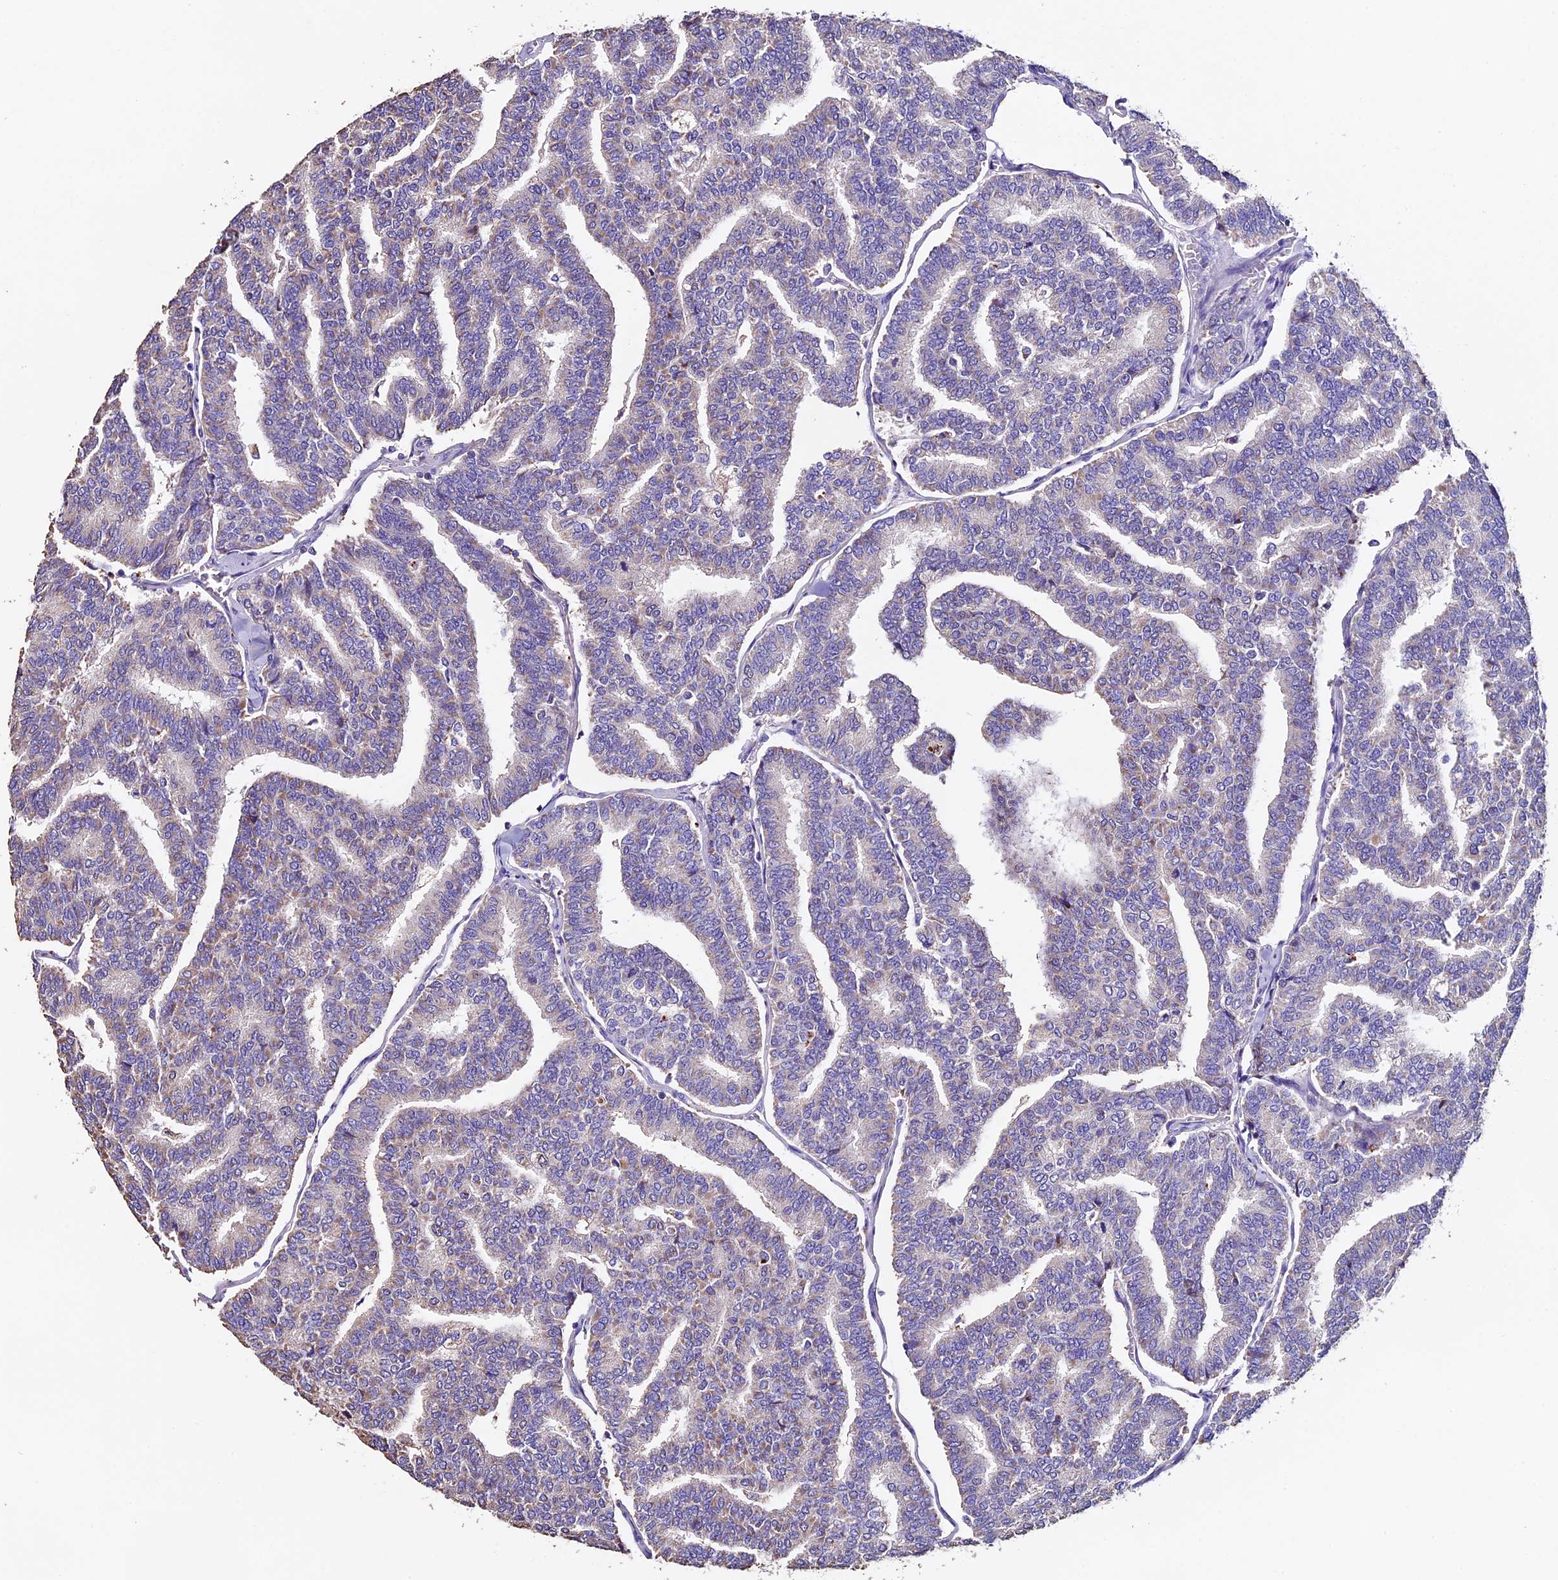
{"staining": {"intensity": "weak", "quantity": "<25%", "location": "cytoplasmic/membranous"}, "tissue": "thyroid cancer", "cell_type": "Tumor cells", "image_type": "cancer", "snomed": [{"axis": "morphology", "description": "Papillary adenocarcinoma, NOS"}, {"axis": "topography", "description": "Thyroid gland"}], "caption": "An immunohistochemistry photomicrograph of thyroid cancer (papillary adenocarcinoma) is shown. There is no staining in tumor cells of thyroid cancer (papillary adenocarcinoma).", "gene": "FBXW9", "patient": {"sex": "female", "age": 35}}